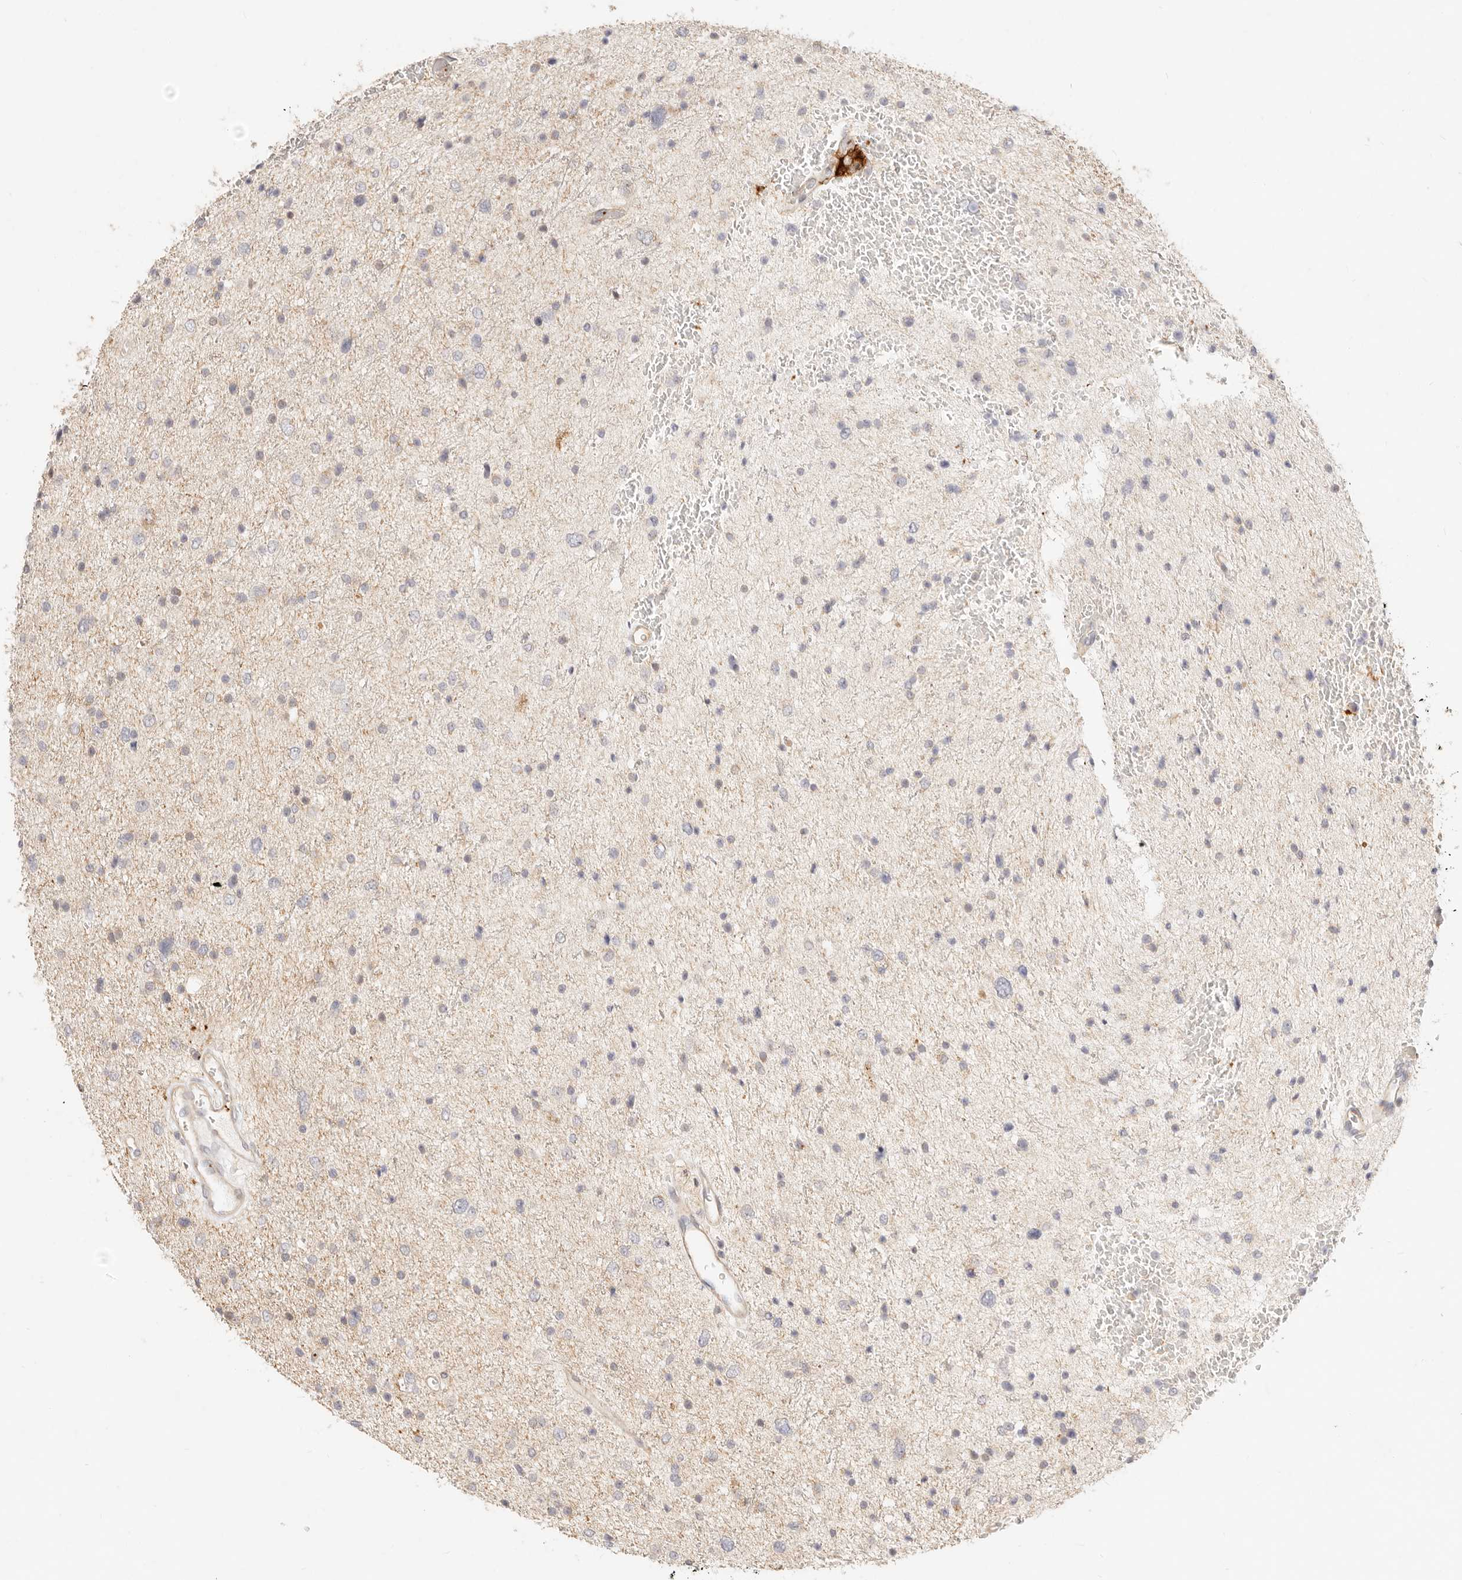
{"staining": {"intensity": "negative", "quantity": "none", "location": "none"}, "tissue": "glioma", "cell_type": "Tumor cells", "image_type": "cancer", "snomed": [{"axis": "morphology", "description": "Glioma, malignant, Low grade"}, {"axis": "topography", "description": "Brain"}], "caption": "Protein analysis of low-grade glioma (malignant) displays no significant positivity in tumor cells. Nuclei are stained in blue.", "gene": "UBXN10", "patient": {"sex": "female", "age": 37}}